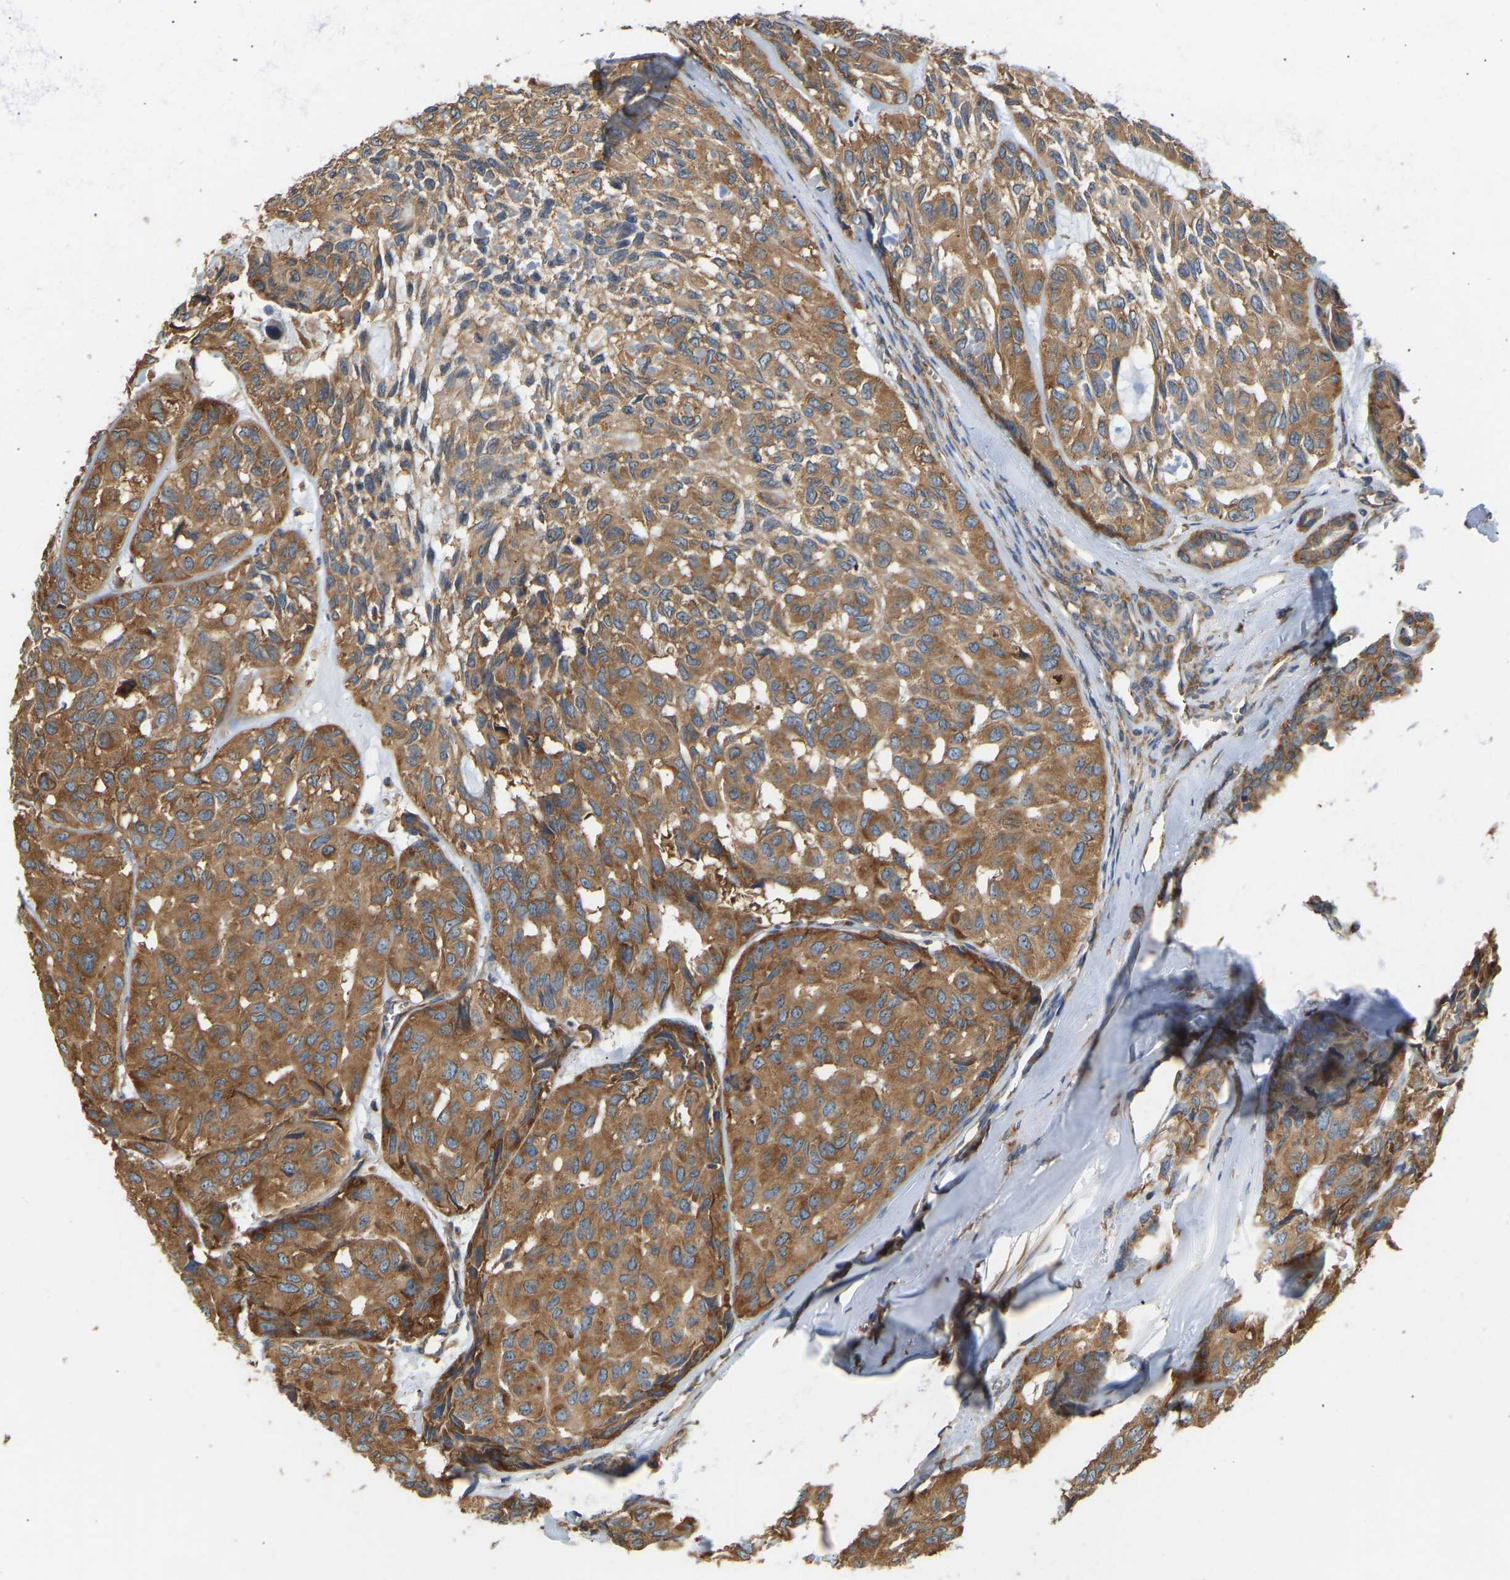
{"staining": {"intensity": "moderate", "quantity": ">75%", "location": "cytoplasmic/membranous"}, "tissue": "head and neck cancer", "cell_type": "Tumor cells", "image_type": "cancer", "snomed": [{"axis": "morphology", "description": "Adenocarcinoma, NOS"}, {"axis": "topography", "description": "Salivary gland, NOS"}, {"axis": "topography", "description": "Head-Neck"}], "caption": "This image shows head and neck adenocarcinoma stained with immunohistochemistry (IHC) to label a protein in brown. The cytoplasmic/membranous of tumor cells show moderate positivity for the protein. Nuclei are counter-stained blue.", "gene": "RPS6KB2", "patient": {"sex": "female", "age": 76}}